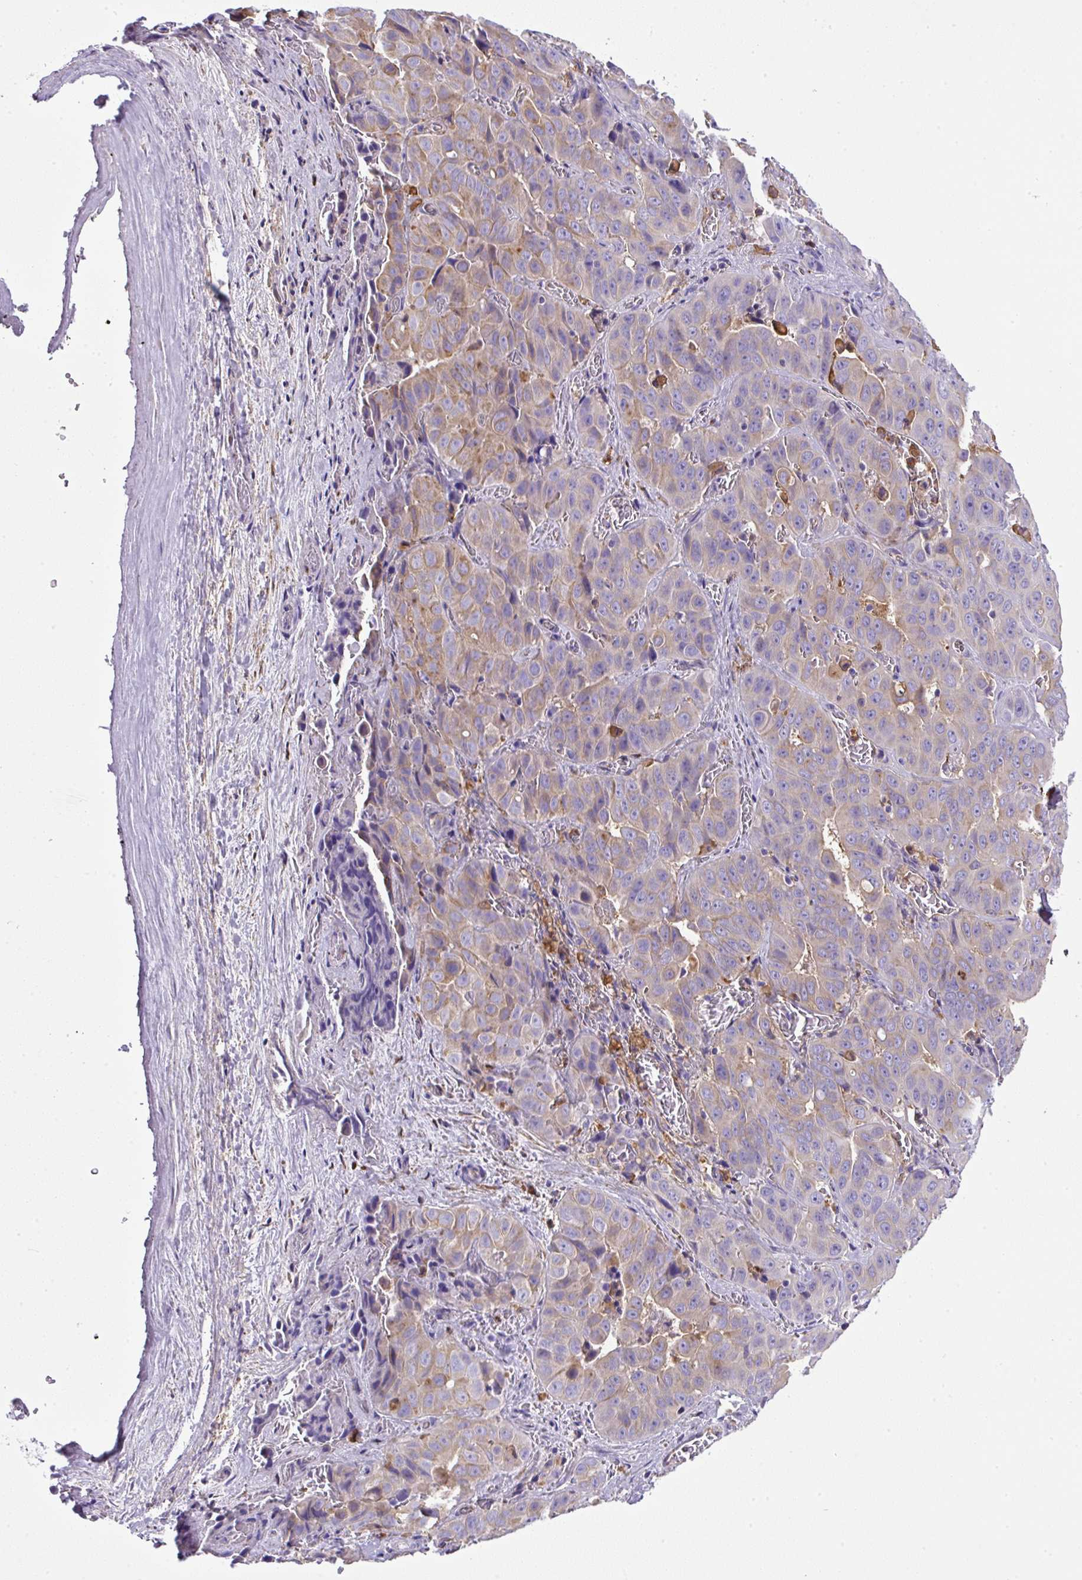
{"staining": {"intensity": "weak", "quantity": "<25%", "location": "cytoplasmic/membranous"}, "tissue": "liver cancer", "cell_type": "Tumor cells", "image_type": "cancer", "snomed": [{"axis": "morphology", "description": "Cholangiocarcinoma"}, {"axis": "topography", "description": "Liver"}], "caption": "Tumor cells show no significant protein staining in liver cholangiocarcinoma.", "gene": "MAGEB5", "patient": {"sex": "female", "age": 52}}